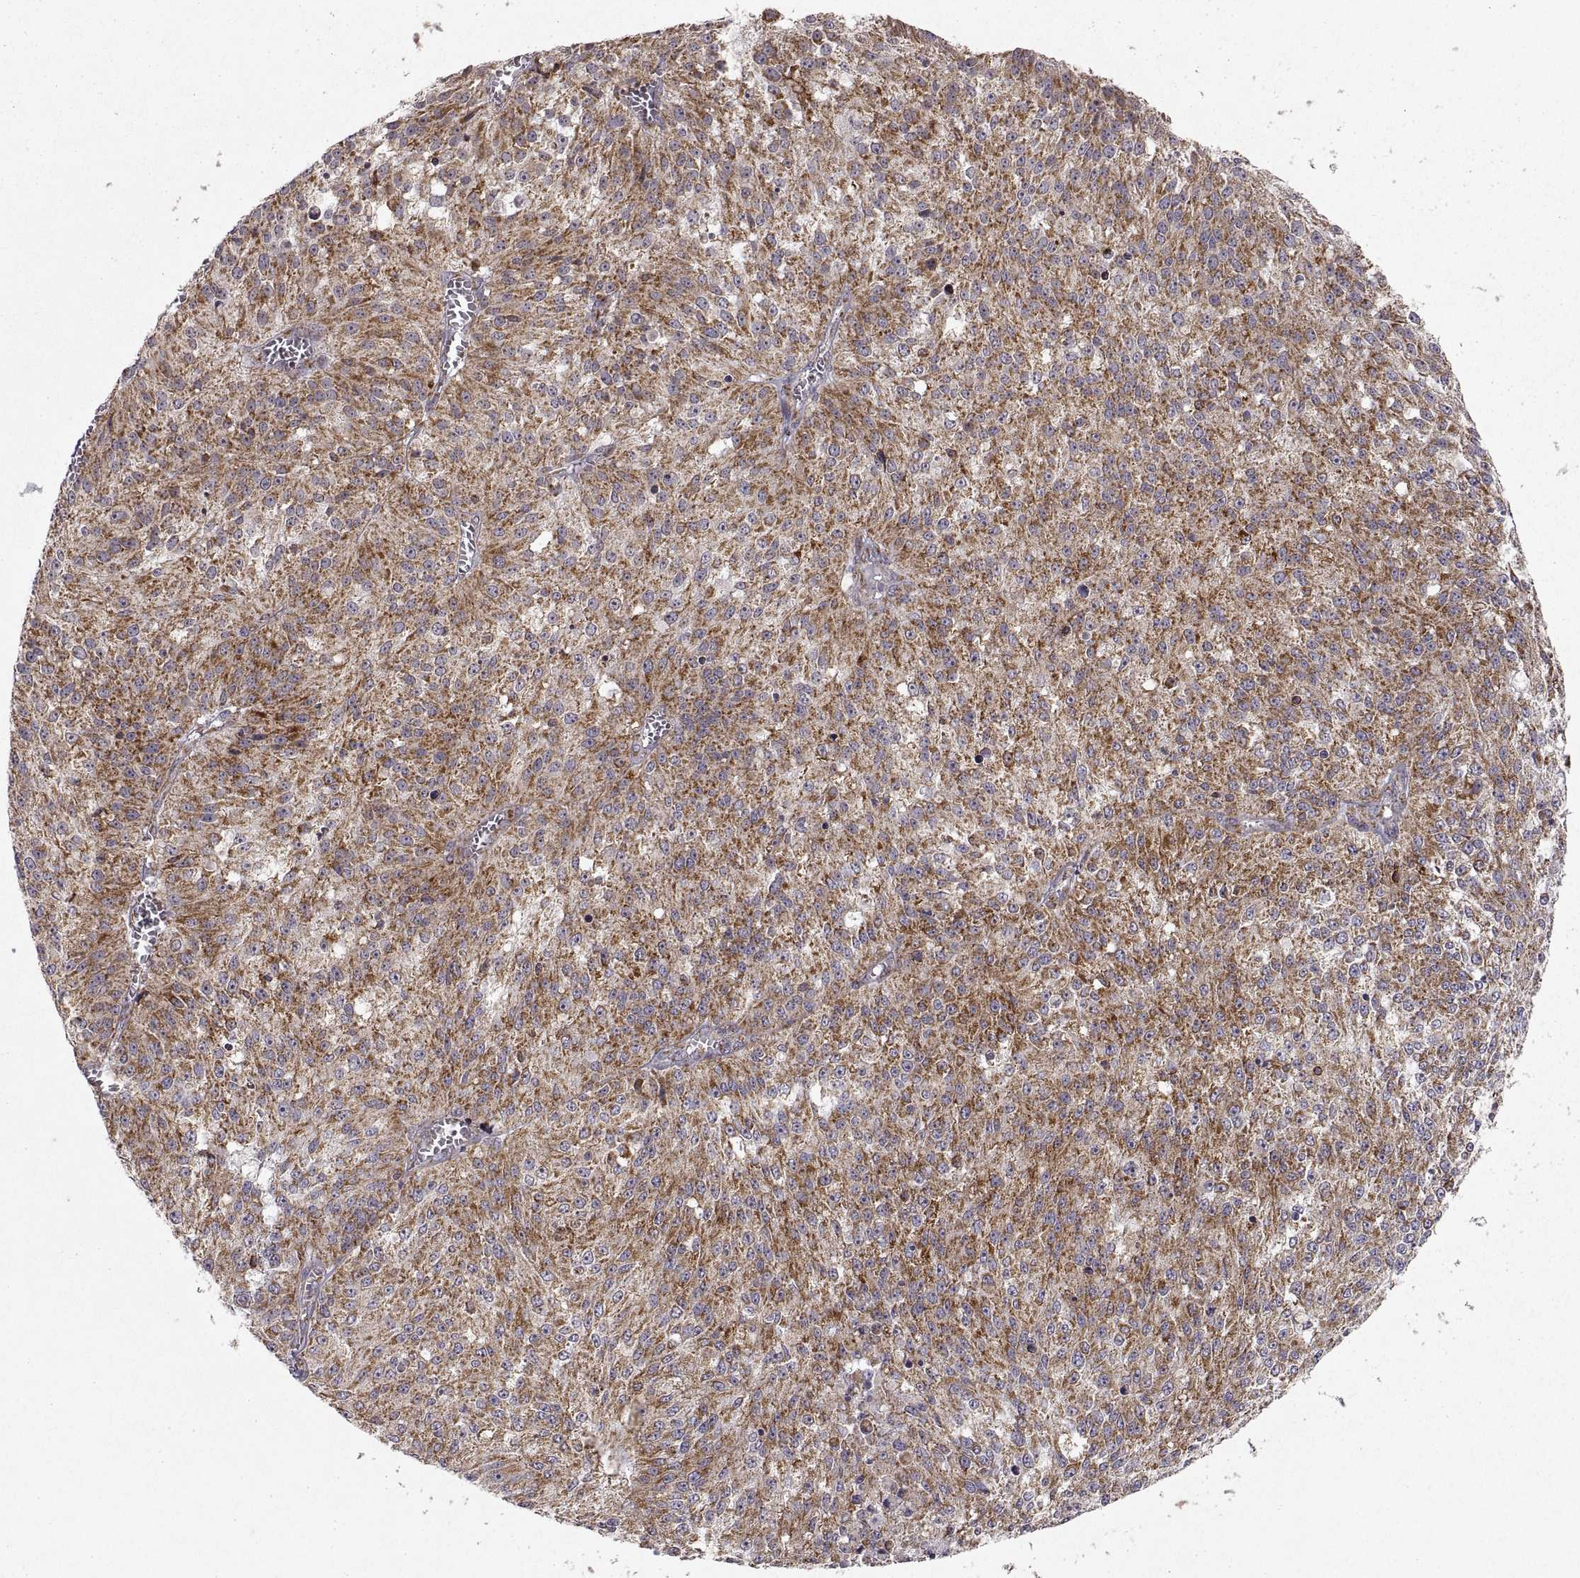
{"staining": {"intensity": "moderate", "quantity": "25%-75%", "location": "cytoplasmic/membranous"}, "tissue": "melanoma", "cell_type": "Tumor cells", "image_type": "cancer", "snomed": [{"axis": "morphology", "description": "Malignant melanoma, Metastatic site"}, {"axis": "topography", "description": "Lymph node"}], "caption": "DAB immunohistochemical staining of malignant melanoma (metastatic site) reveals moderate cytoplasmic/membranous protein expression in approximately 25%-75% of tumor cells. The staining was performed using DAB (3,3'-diaminobenzidine) to visualize the protein expression in brown, while the nuclei were stained in blue with hematoxylin (Magnification: 20x).", "gene": "MANBAL", "patient": {"sex": "female", "age": 64}}